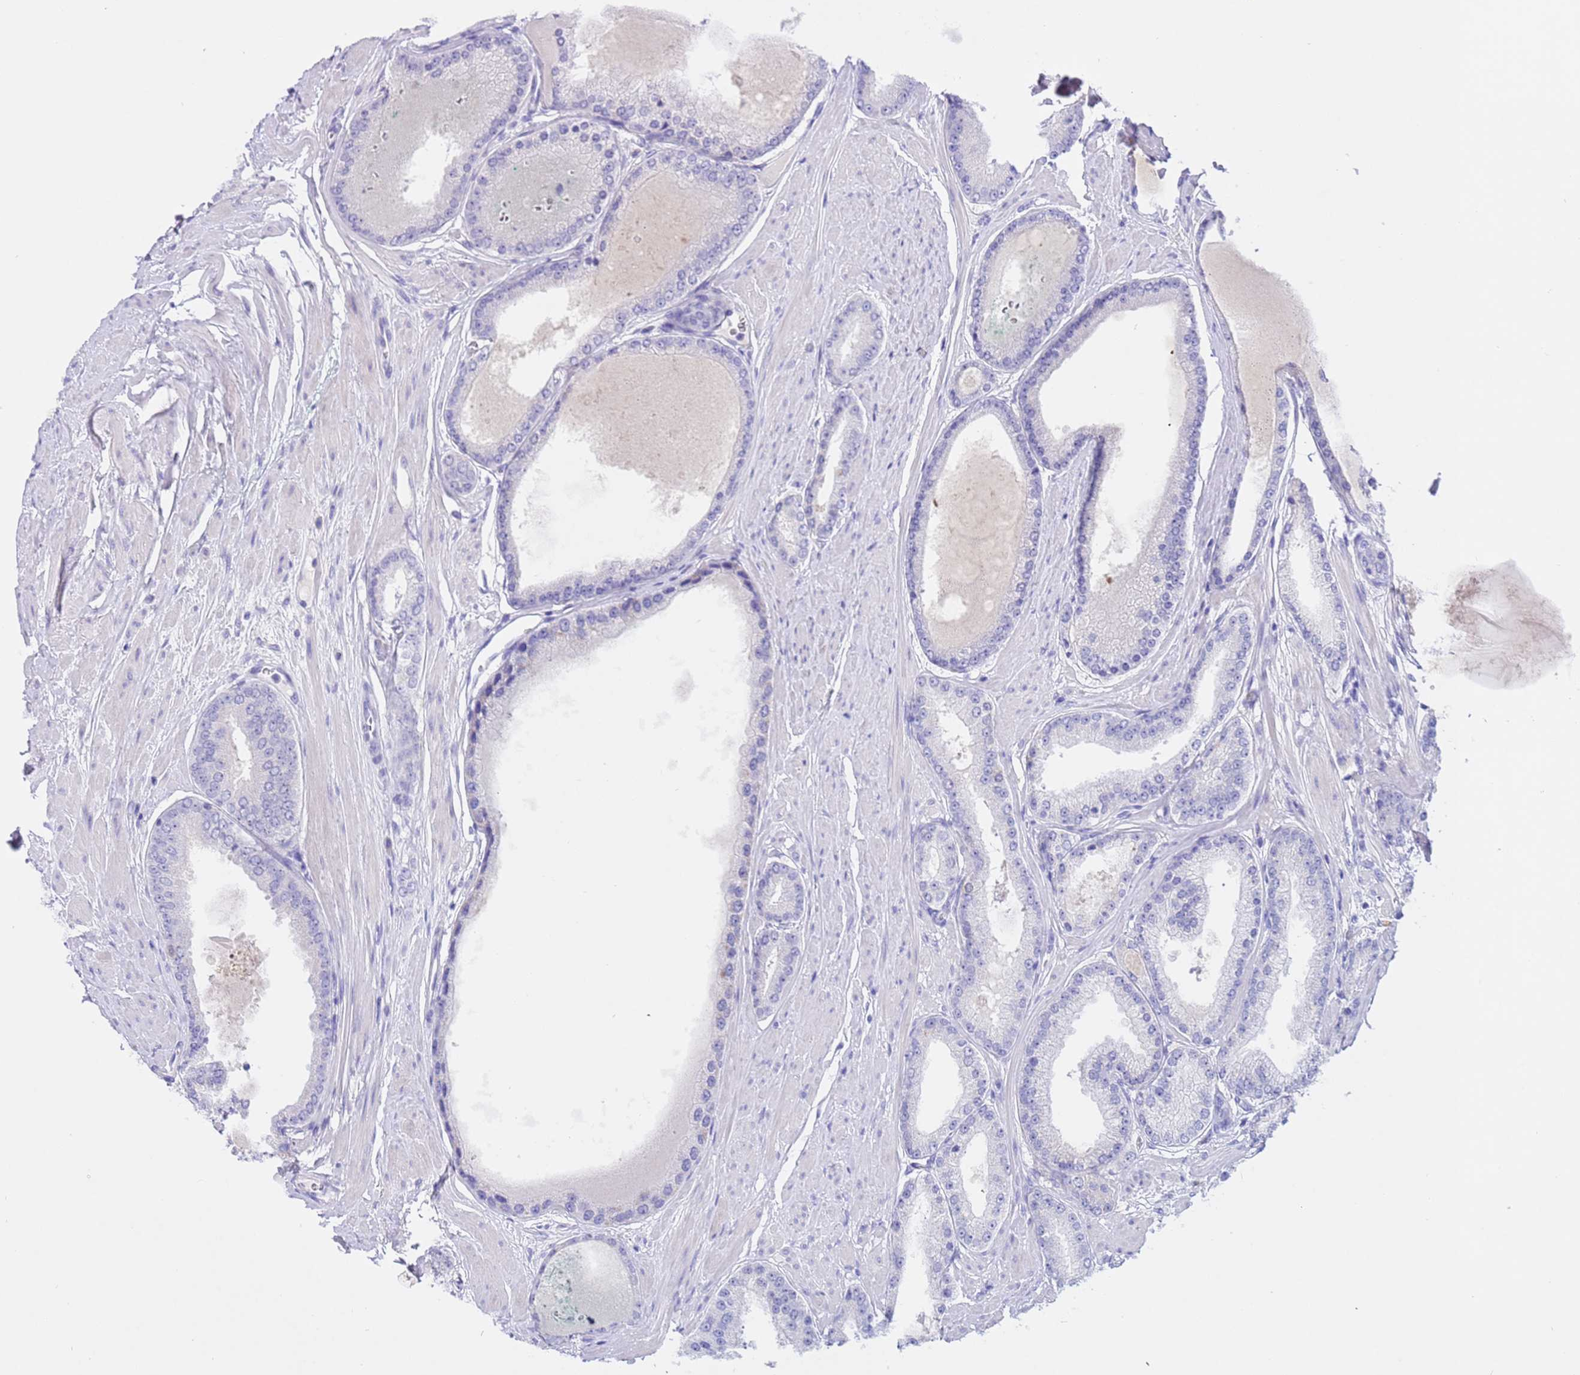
{"staining": {"intensity": "negative", "quantity": "none", "location": "none"}, "tissue": "prostate cancer", "cell_type": "Tumor cells", "image_type": "cancer", "snomed": [{"axis": "morphology", "description": "Adenocarcinoma, High grade"}, {"axis": "topography", "description": "Prostate"}], "caption": "Protein analysis of prostate cancer (high-grade adenocarcinoma) shows no significant staining in tumor cells. The staining is performed using DAB brown chromogen with nuclei counter-stained in using hematoxylin.", "gene": "CPB1", "patient": {"sex": "male", "age": 59}}